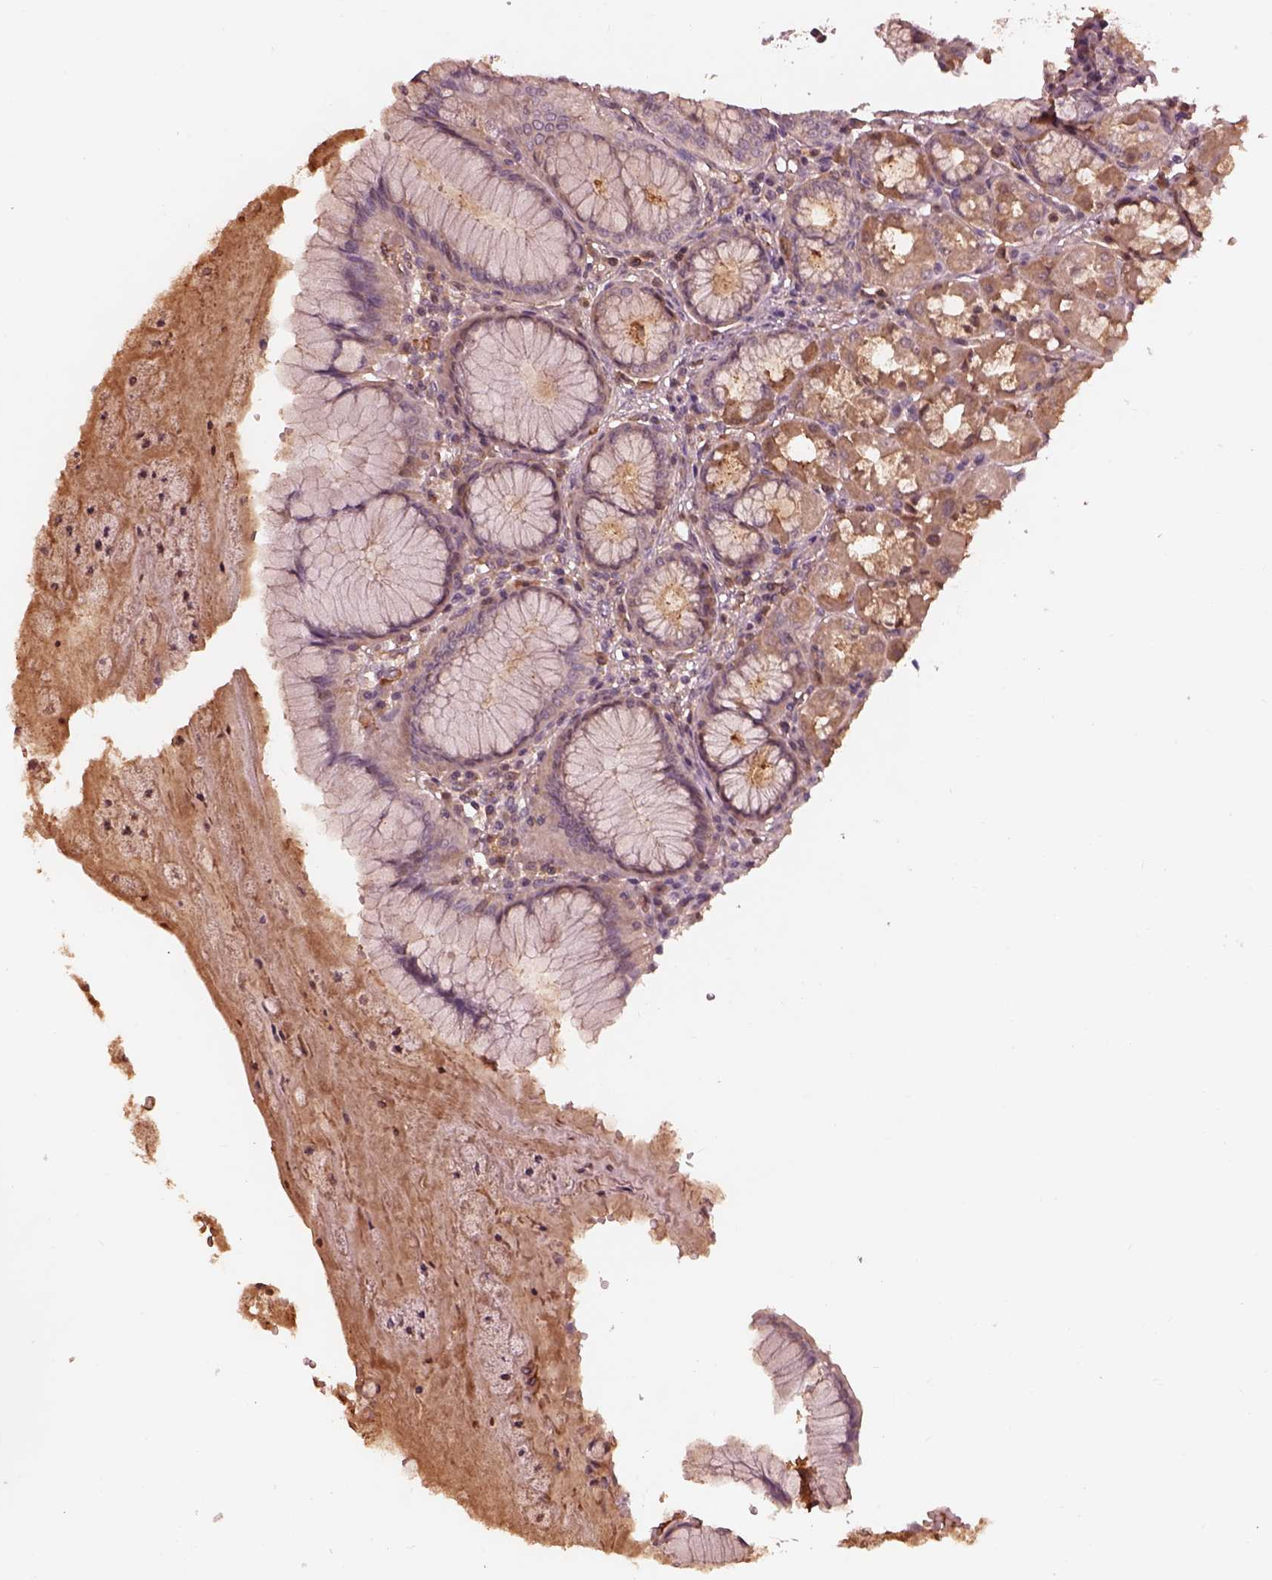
{"staining": {"intensity": "weak", "quantity": "25%-75%", "location": "cytoplasmic/membranous"}, "tissue": "stomach", "cell_type": "Glandular cells", "image_type": "normal", "snomed": [{"axis": "morphology", "description": "Normal tissue, NOS"}, {"axis": "topography", "description": "Stomach"}], "caption": "Protein expression analysis of benign stomach demonstrates weak cytoplasmic/membranous positivity in approximately 25%-75% of glandular cells.", "gene": "TF", "patient": {"sex": "male", "age": 55}}